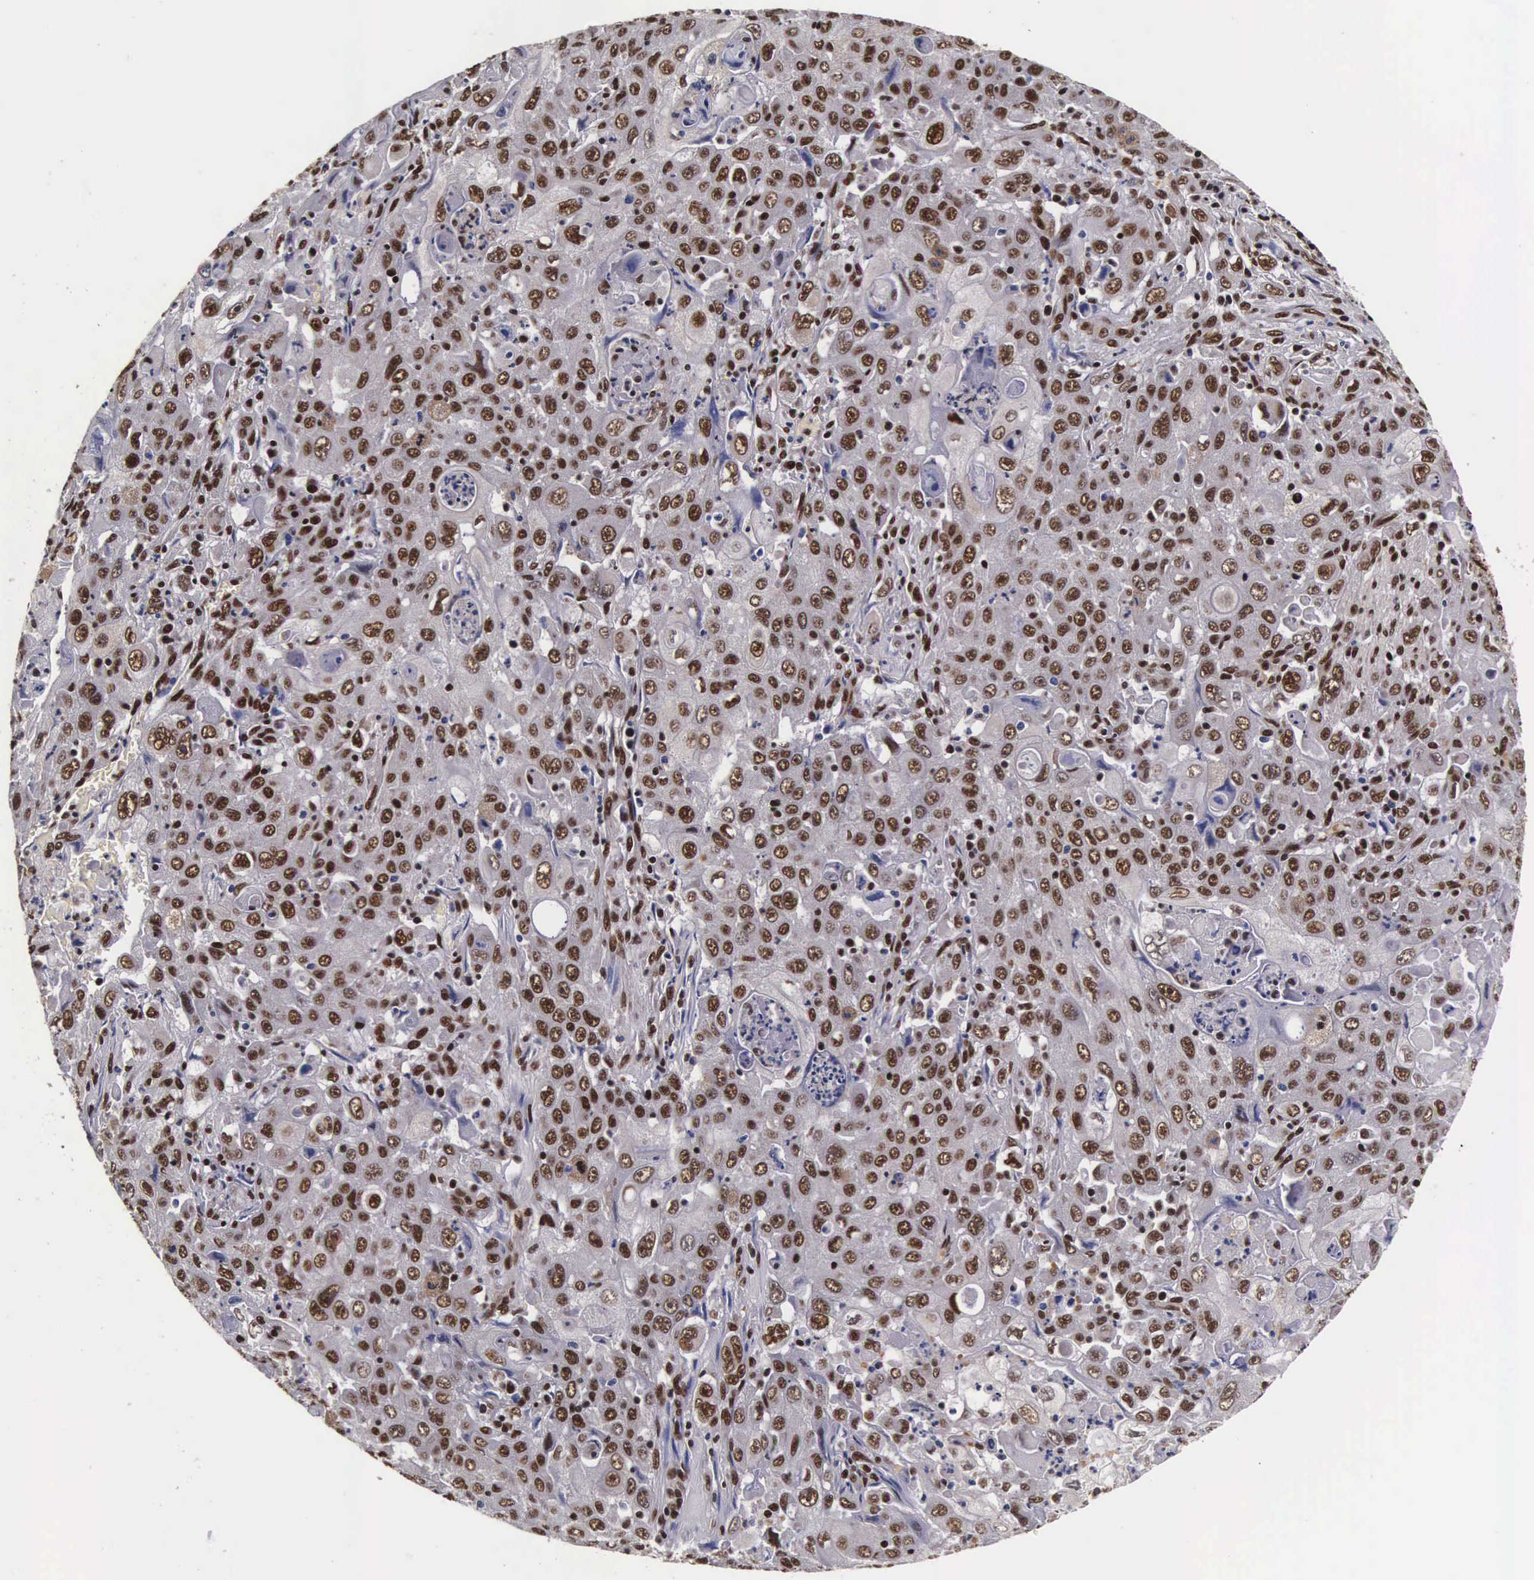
{"staining": {"intensity": "moderate", "quantity": ">75%", "location": "nuclear"}, "tissue": "pancreatic cancer", "cell_type": "Tumor cells", "image_type": "cancer", "snomed": [{"axis": "morphology", "description": "Adenocarcinoma, NOS"}, {"axis": "topography", "description": "Pancreas"}], "caption": "Protein staining by immunohistochemistry shows moderate nuclear staining in about >75% of tumor cells in pancreatic cancer (adenocarcinoma). Using DAB (3,3'-diaminobenzidine) (brown) and hematoxylin (blue) stains, captured at high magnification using brightfield microscopy.", "gene": "PABPN1", "patient": {"sex": "male", "age": 70}}